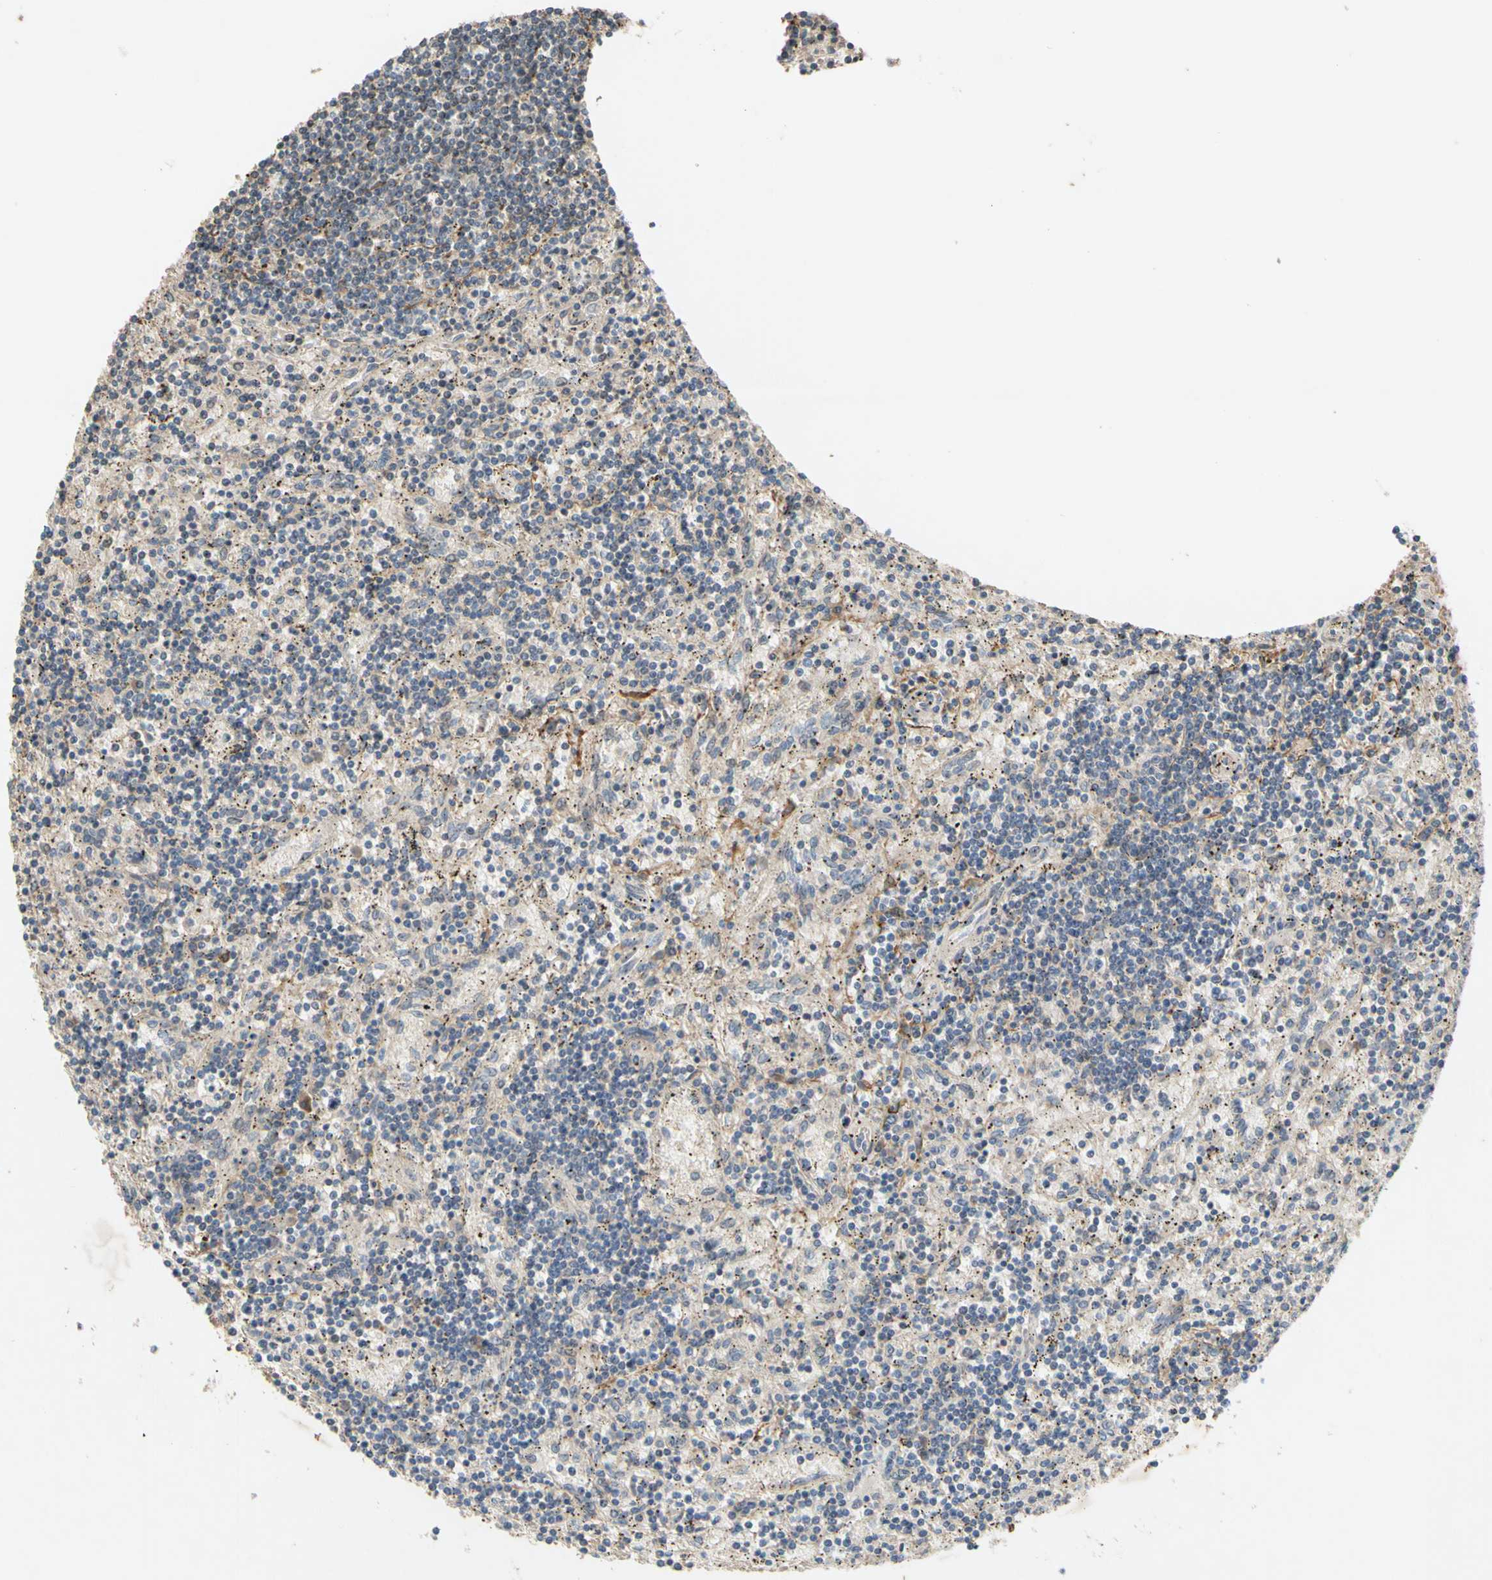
{"staining": {"intensity": "weak", "quantity": "<25%", "location": "cytoplasmic/membranous"}, "tissue": "lymphoma", "cell_type": "Tumor cells", "image_type": "cancer", "snomed": [{"axis": "morphology", "description": "Malignant lymphoma, non-Hodgkin's type, Low grade"}, {"axis": "topography", "description": "Spleen"}], "caption": "Low-grade malignant lymphoma, non-Hodgkin's type stained for a protein using IHC demonstrates no staining tumor cells.", "gene": "PARD6A", "patient": {"sex": "male", "age": 76}}